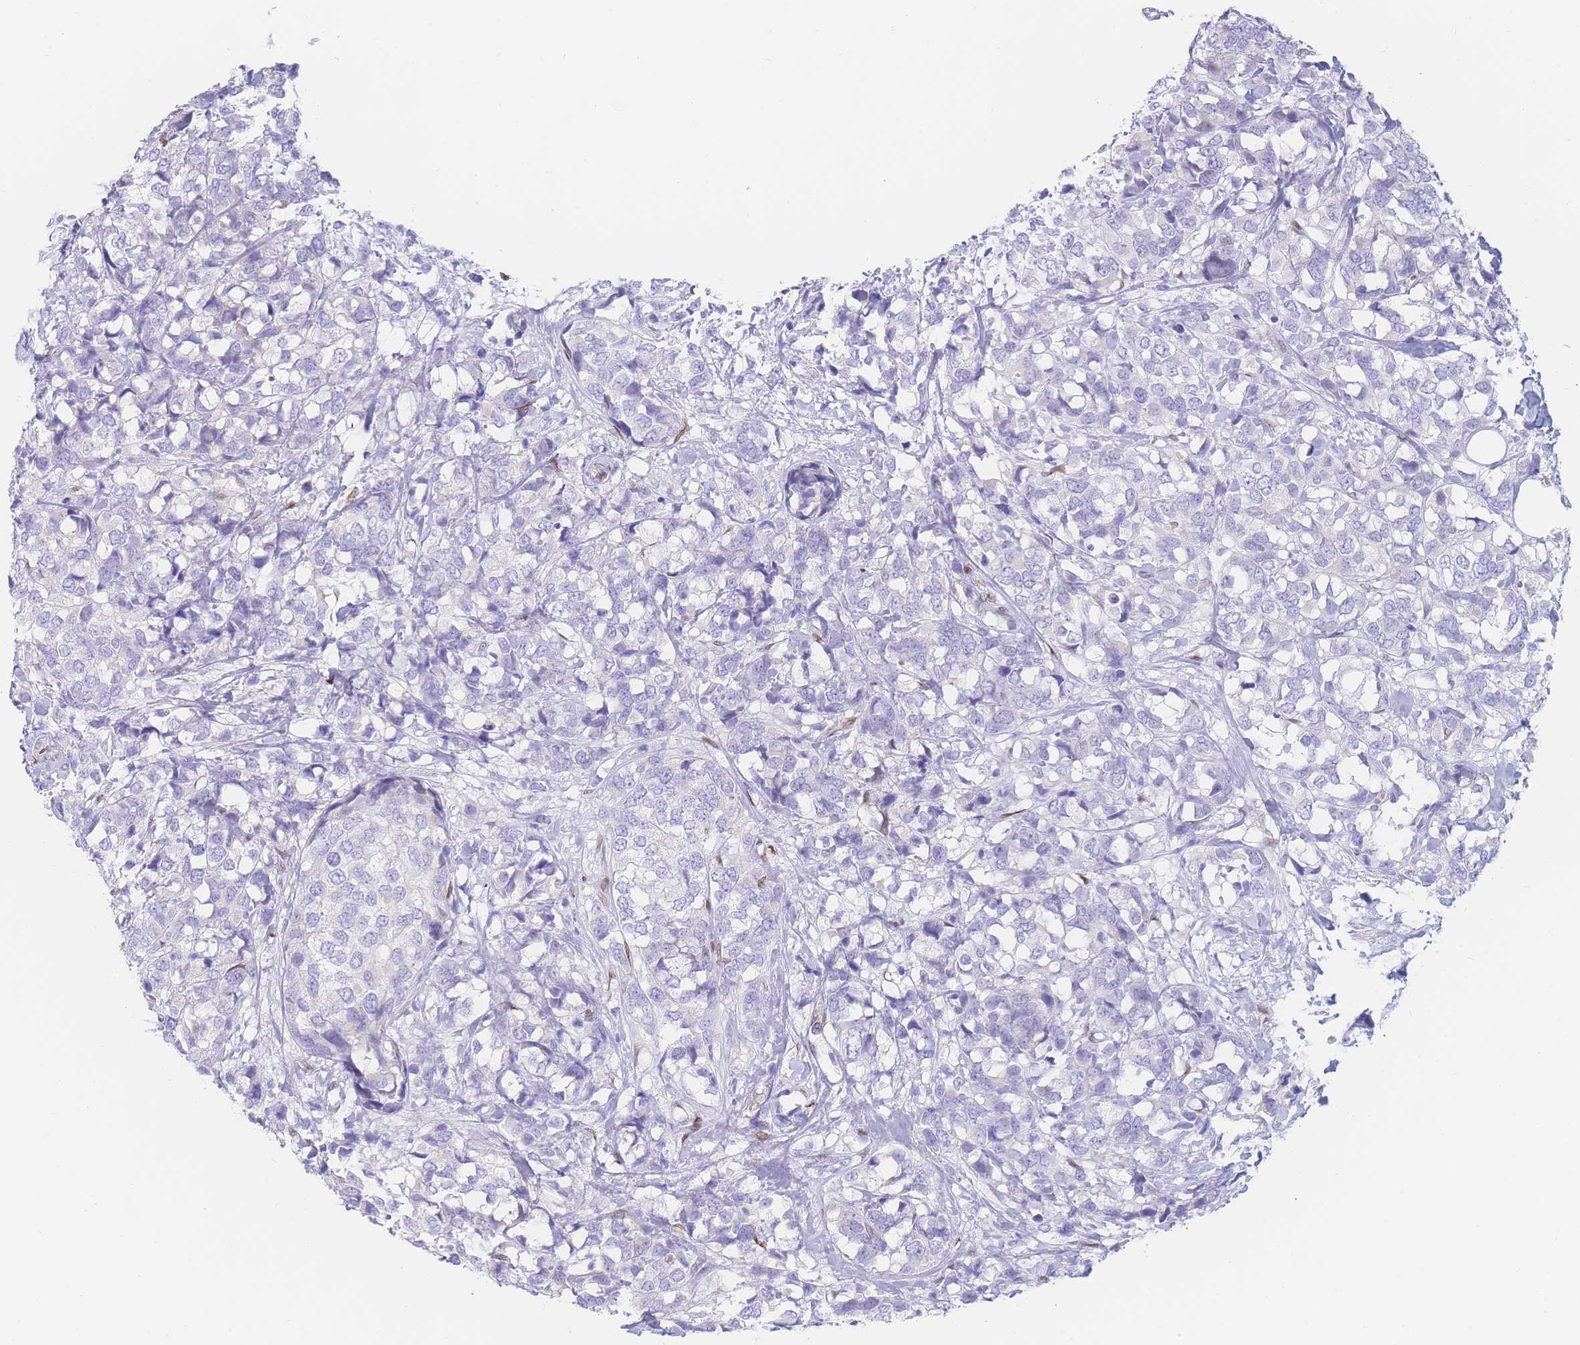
{"staining": {"intensity": "negative", "quantity": "none", "location": "none"}, "tissue": "breast cancer", "cell_type": "Tumor cells", "image_type": "cancer", "snomed": [{"axis": "morphology", "description": "Lobular carcinoma"}, {"axis": "topography", "description": "Breast"}], "caption": "Micrograph shows no significant protein expression in tumor cells of breast cancer.", "gene": "PSMB5", "patient": {"sex": "female", "age": 59}}